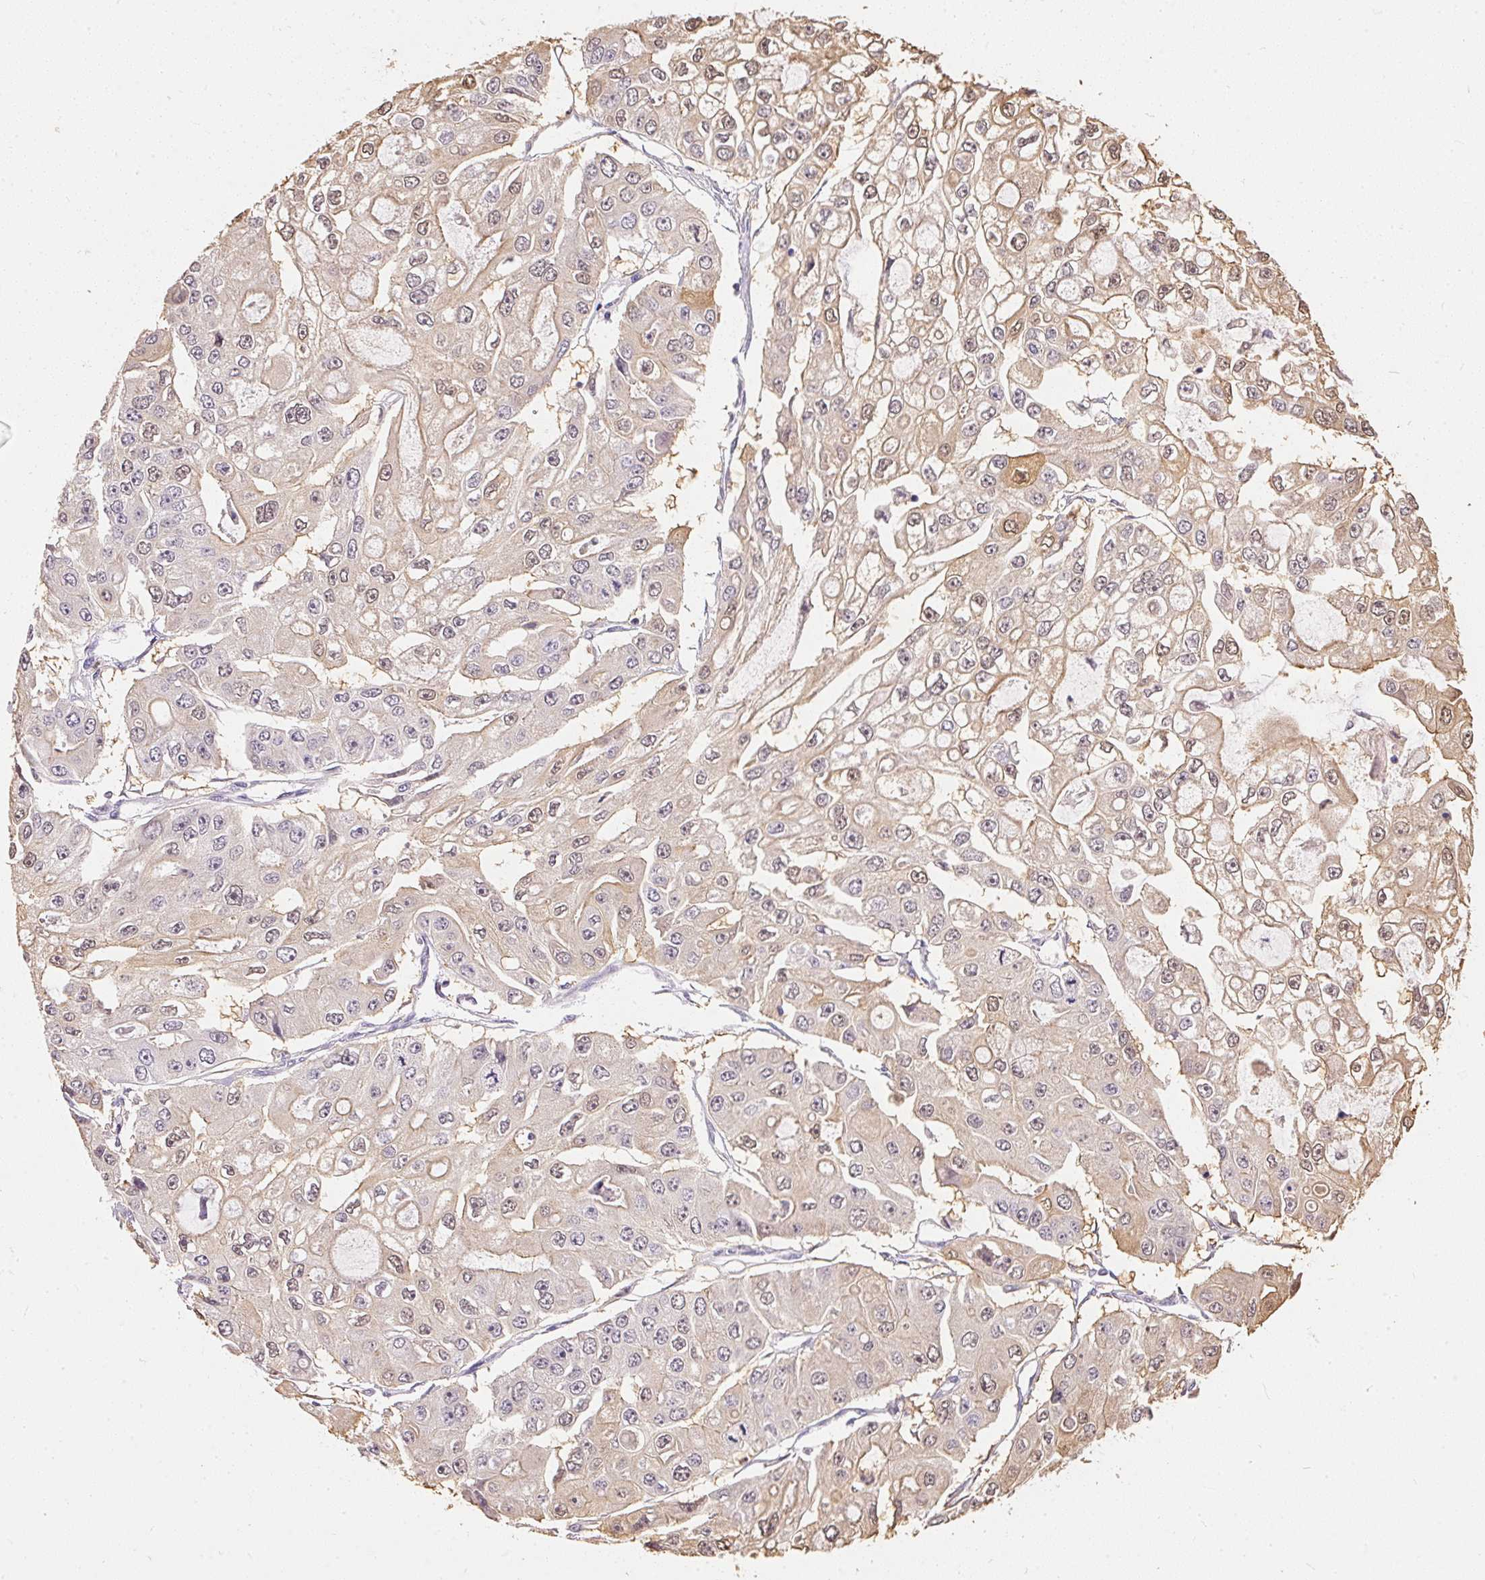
{"staining": {"intensity": "weak", "quantity": "<25%", "location": "cytoplasmic/membranous,nuclear"}, "tissue": "ovarian cancer", "cell_type": "Tumor cells", "image_type": "cancer", "snomed": [{"axis": "morphology", "description": "Cystadenocarcinoma, serous, NOS"}, {"axis": "topography", "description": "Ovary"}], "caption": "Histopathology image shows no protein expression in tumor cells of ovarian cancer (serous cystadenocarcinoma) tissue.", "gene": "S100A3", "patient": {"sex": "female", "age": 56}}